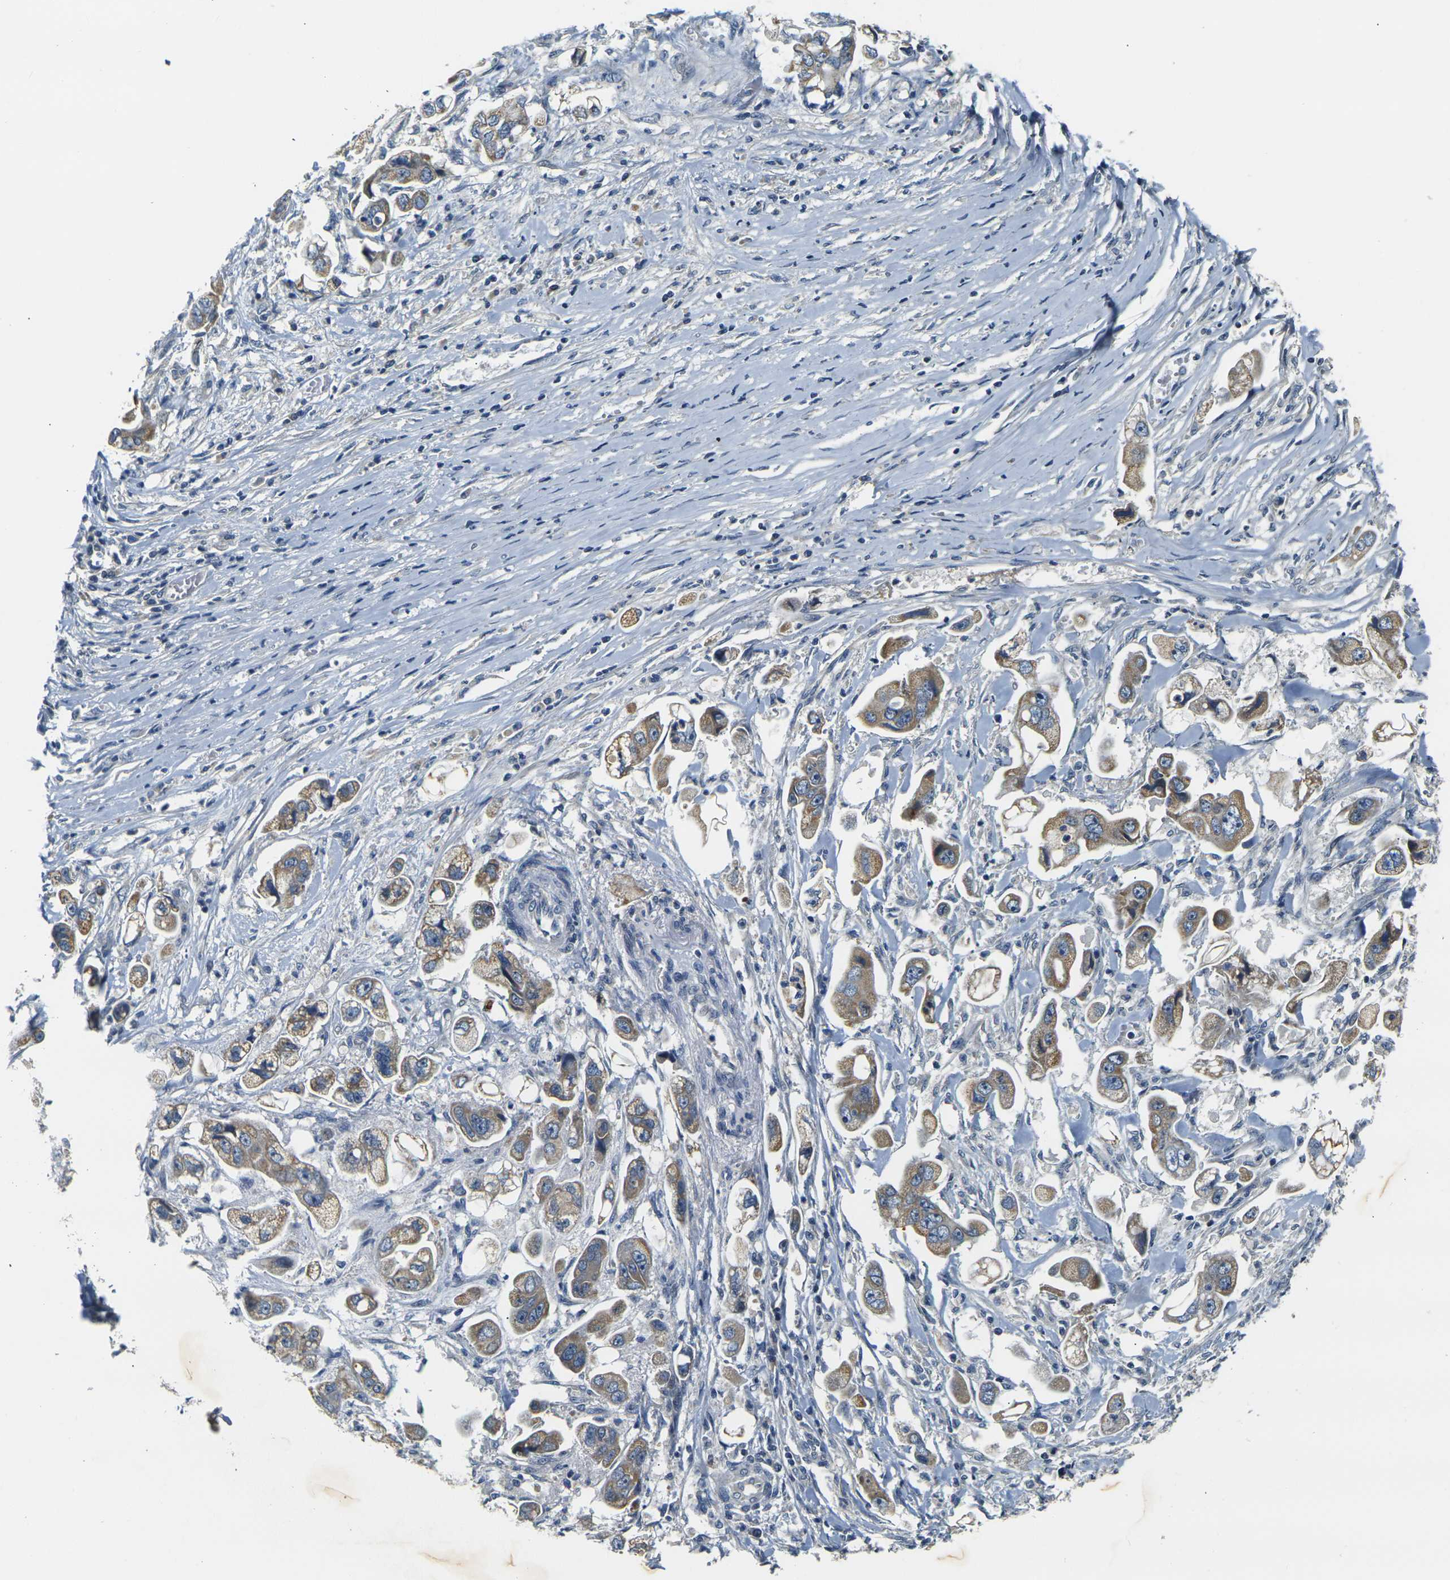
{"staining": {"intensity": "moderate", "quantity": ">75%", "location": "cytoplasmic/membranous"}, "tissue": "stomach cancer", "cell_type": "Tumor cells", "image_type": "cancer", "snomed": [{"axis": "morphology", "description": "Adenocarcinoma, NOS"}, {"axis": "topography", "description": "Stomach"}], "caption": "Immunohistochemical staining of human adenocarcinoma (stomach) displays medium levels of moderate cytoplasmic/membranous protein staining in approximately >75% of tumor cells. (DAB (3,3'-diaminobenzidine) IHC with brightfield microscopy, high magnification).", "gene": "SHISAL2B", "patient": {"sex": "male", "age": 62}}